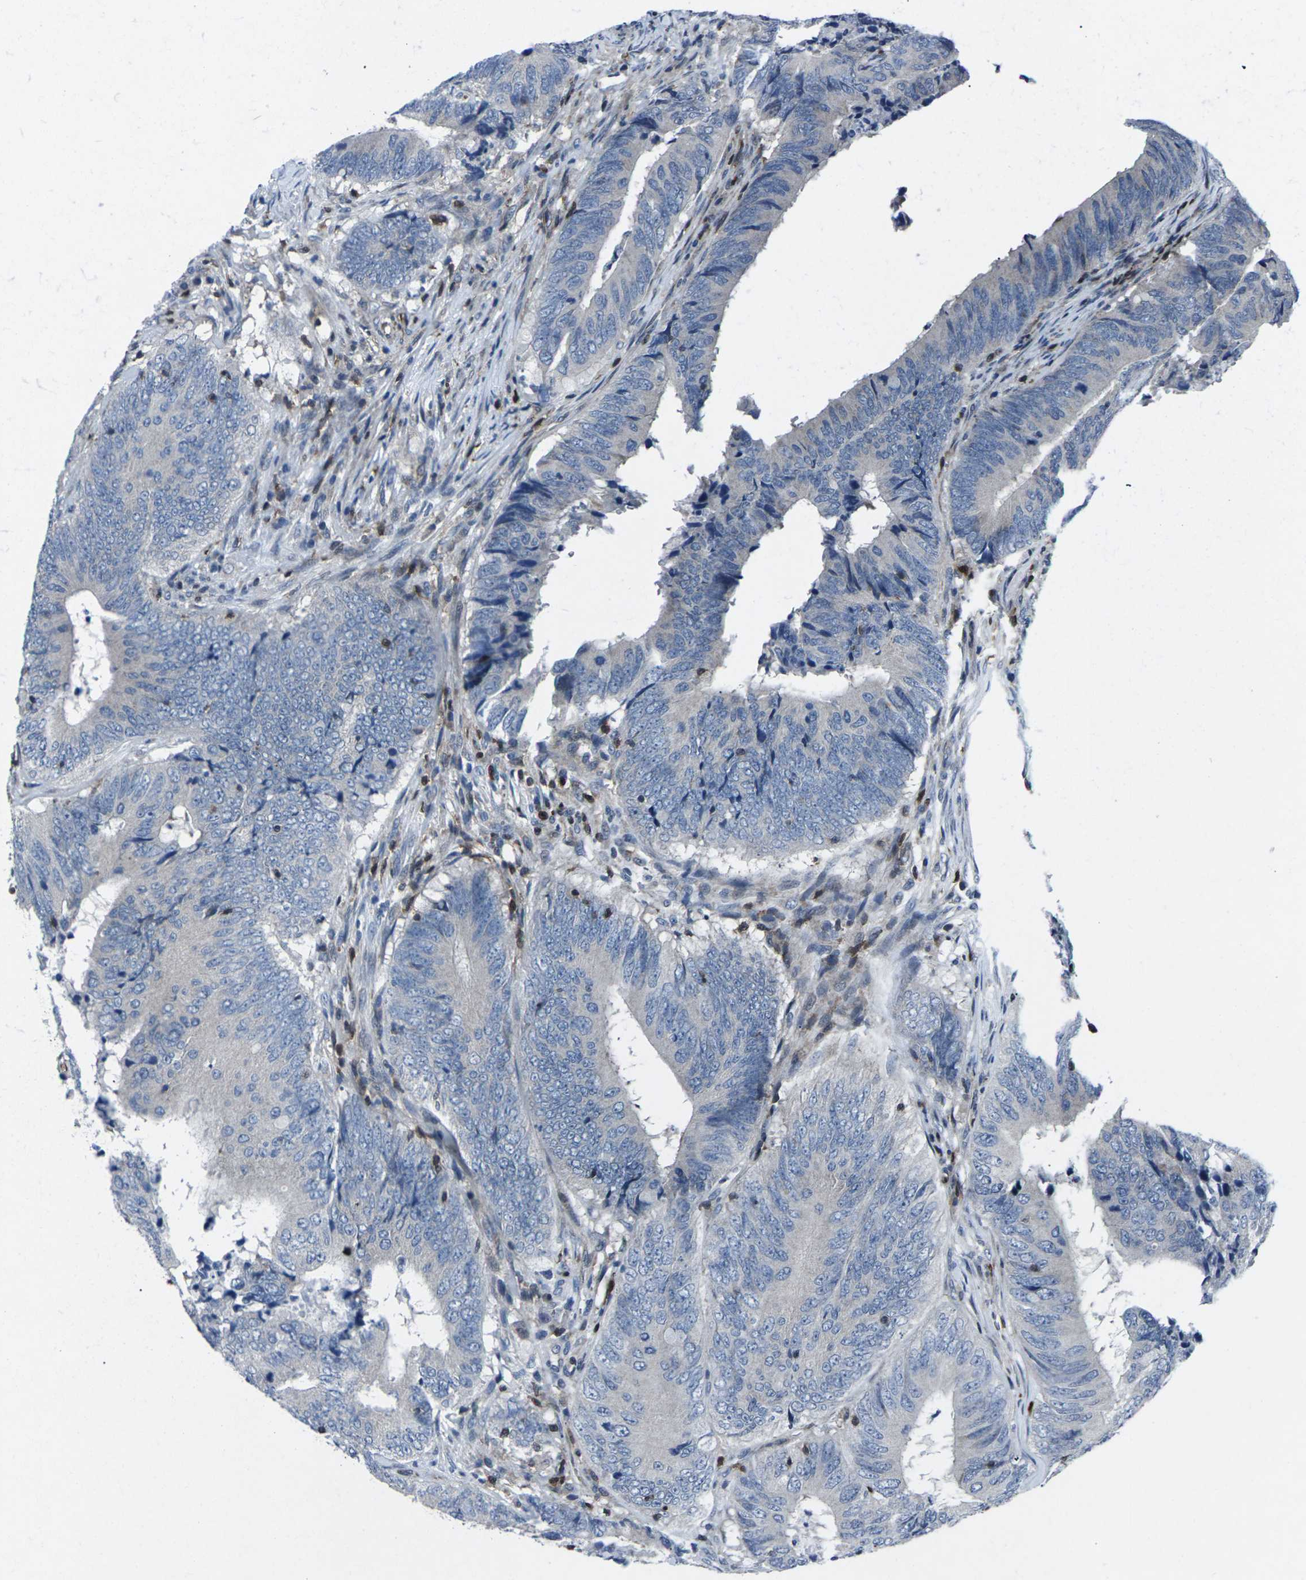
{"staining": {"intensity": "negative", "quantity": "none", "location": "none"}, "tissue": "colorectal cancer", "cell_type": "Tumor cells", "image_type": "cancer", "snomed": [{"axis": "morphology", "description": "Normal tissue, NOS"}, {"axis": "morphology", "description": "Adenocarcinoma, NOS"}, {"axis": "topography", "description": "Colon"}], "caption": "This photomicrograph is of colorectal cancer (adenocarcinoma) stained with IHC to label a protein in brown with the nuclei are counter-stained blue. There is no staining in tumor cells.", "gene": "STAT4", "patient": {"sex": "male", "age": 56}}